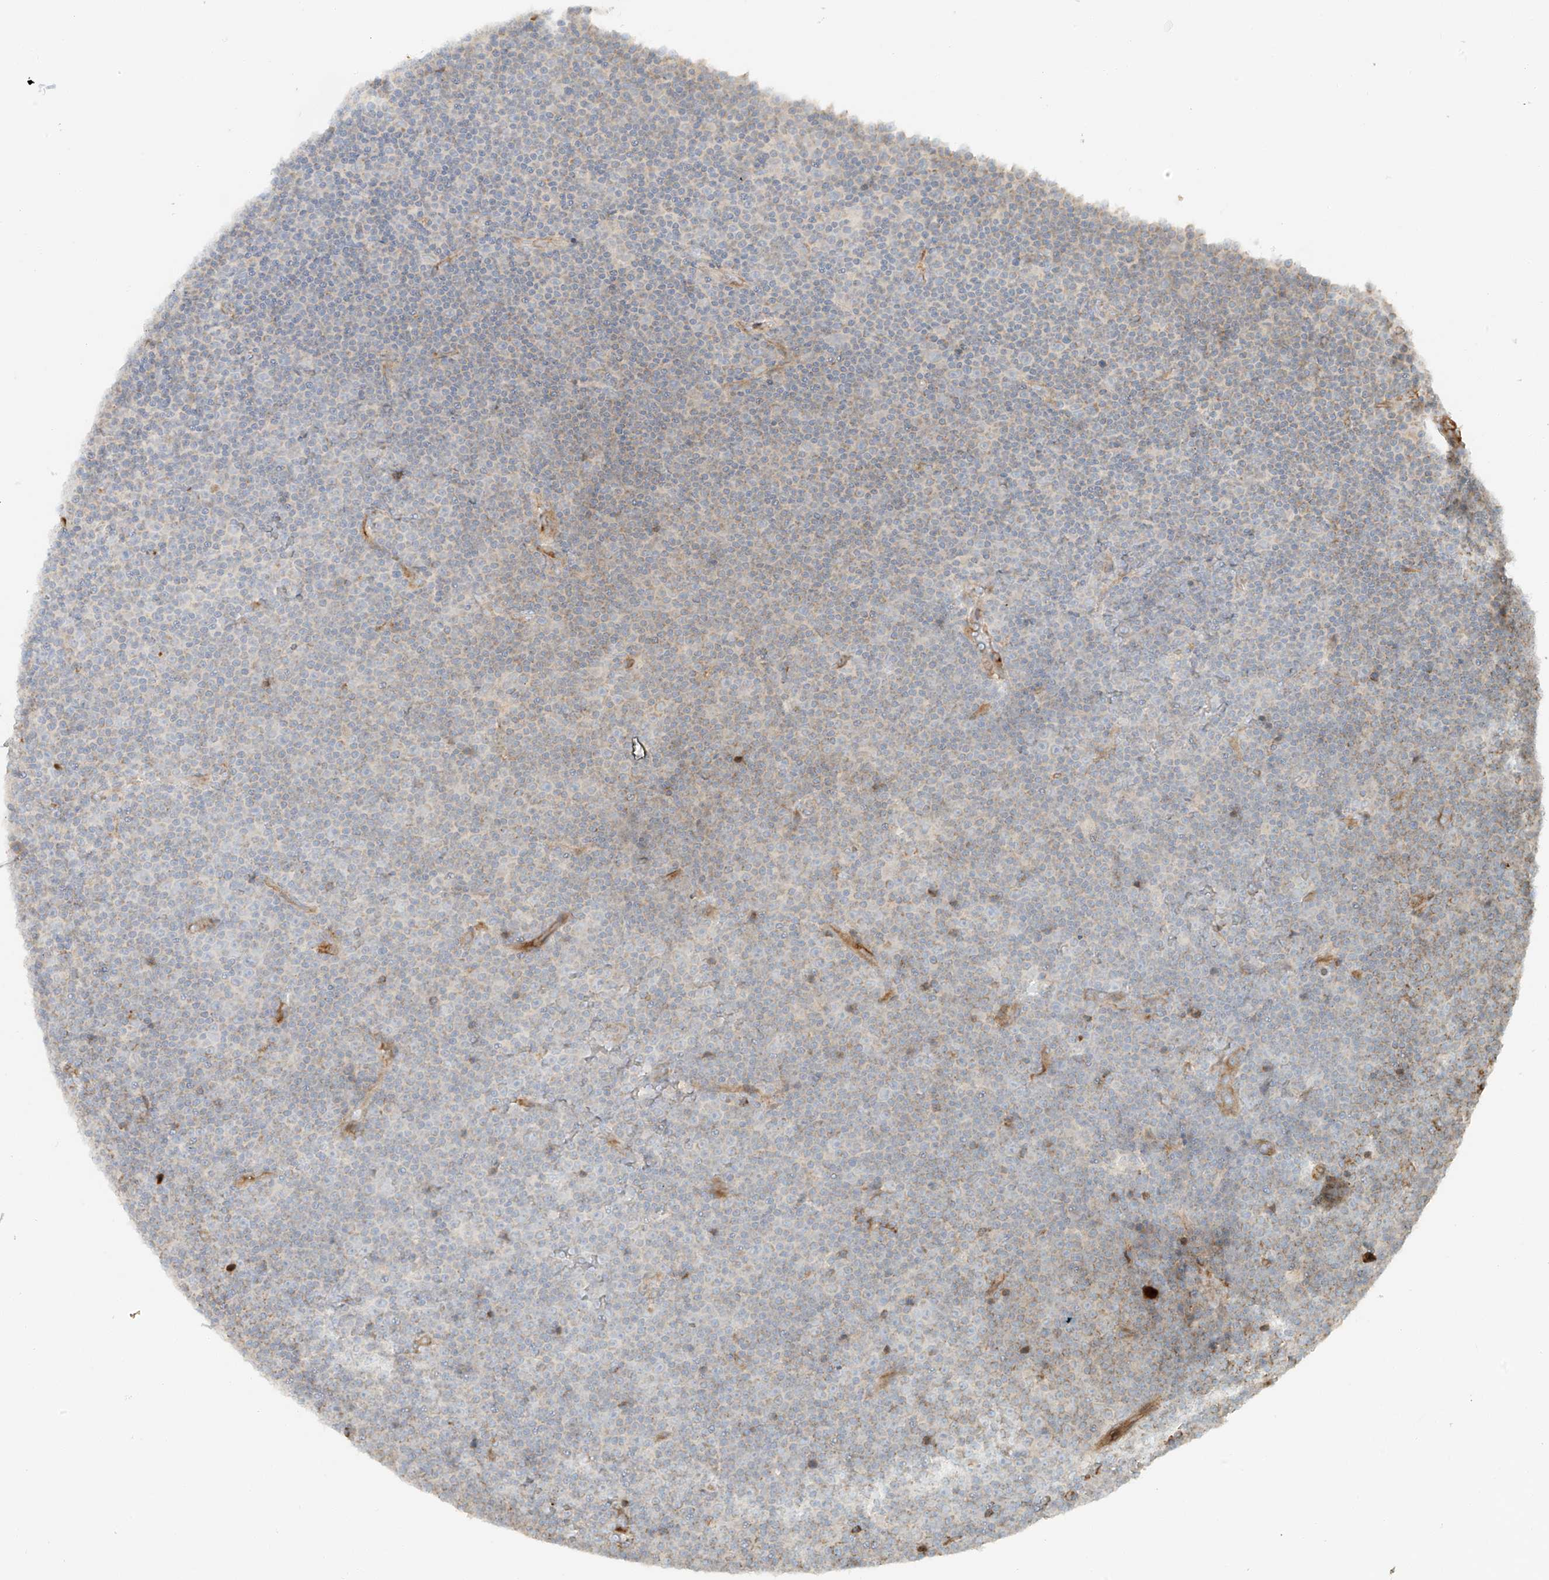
{"staining": {"intensity": "negative", "quantity": "none", "location": "none"}, "tissue": "lymphoma", "cell_type": "Tumor cells", "image_type": "cancer", "snomed": [{"axis": "morphology", "description": "Malignant lymphoma, non-Hodgkin's type, Low grade"}, {"axis": "topography", "description": "Lymph node"}], "caption": "Lymphoma stained for a protein using immunohistochemistry (IHC) displays no staining tumor cells.", "gene": "MIPEP", "patient": {"sex": "female", "age": 67}}